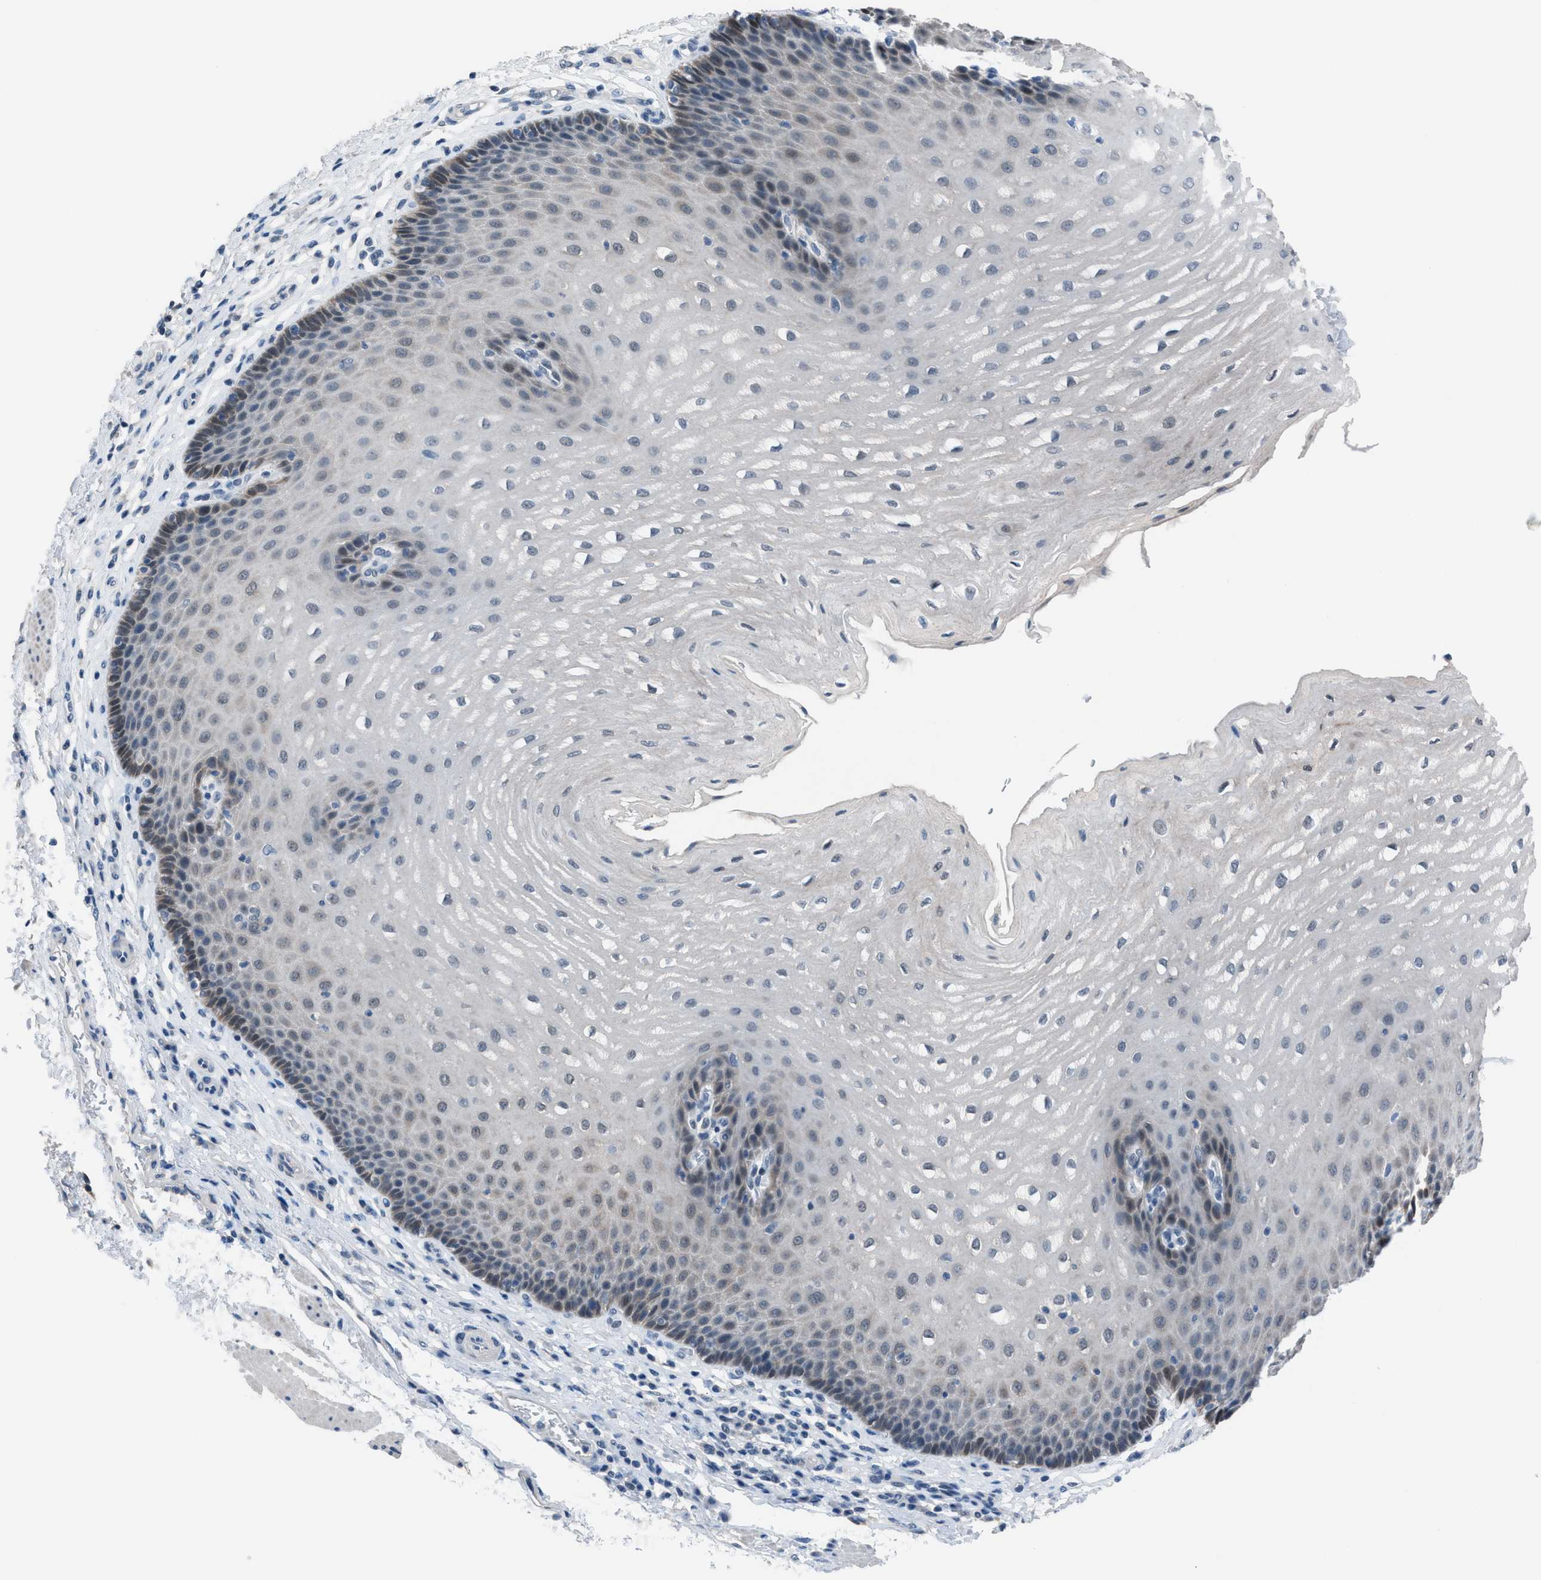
{"staining": {"intensity": "moderate", "quantity": "<25%", "location": "cytoplasmic/membranous"}, "tissue": "esophagus", "cell_type": "Squamous epithelial cells", "image_type": "normal", "snomed": [{"axis": "morphology", "description": "Normal tissue, NOS"}, {"axis": "topography", "description": "Esophagus"}], "caption": "Immunohistochemistry (IHC) histopathology image of unremarkable esophagus stained for a protein (brown), which reveals low levels of moderate cytoplasmic/membranous positivity in about <25% of squamous epithelial cells.", "gene": "ANAPC11", "patient": {"sex": "male", "age": 54}}